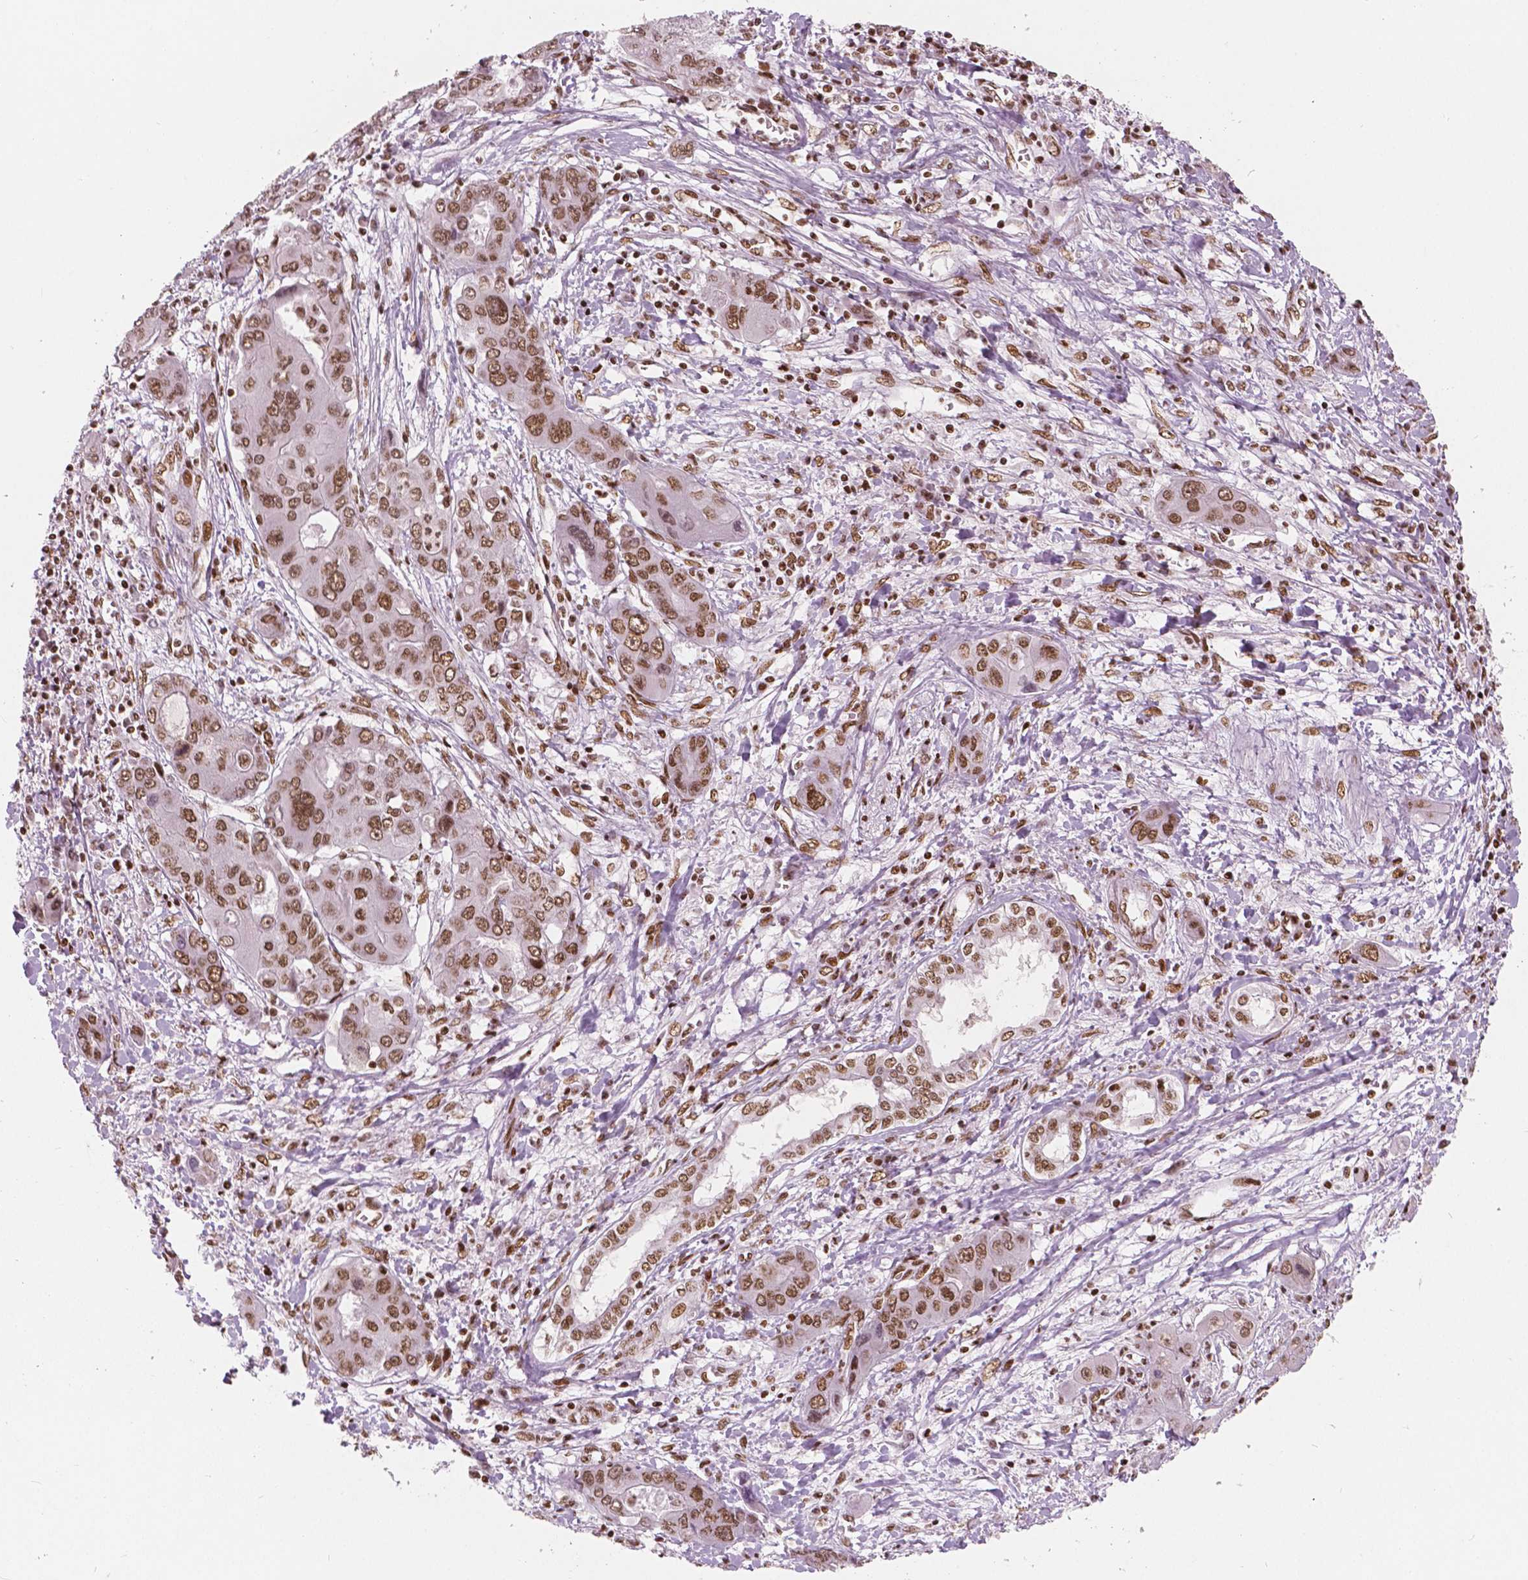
{"staining": {"intensity": "moderate", "quantity": ">75%", "location": "nuclear"}, "tissue": "liver cancer", "cell_type": "Tumor cells", "image_type": "cancer", "snomed": [{"axis": "morphology", "description": "Cholangiocarcinoma"}, {"axis": "topography", "description": "Liver"}], "caption": "Moderate nuclear protein positivity is present in about >75% of tumor cells in liver cholangiocarcinoma.", "gene": "BRD4", "patient": {"sex": "male", "age": 67}}